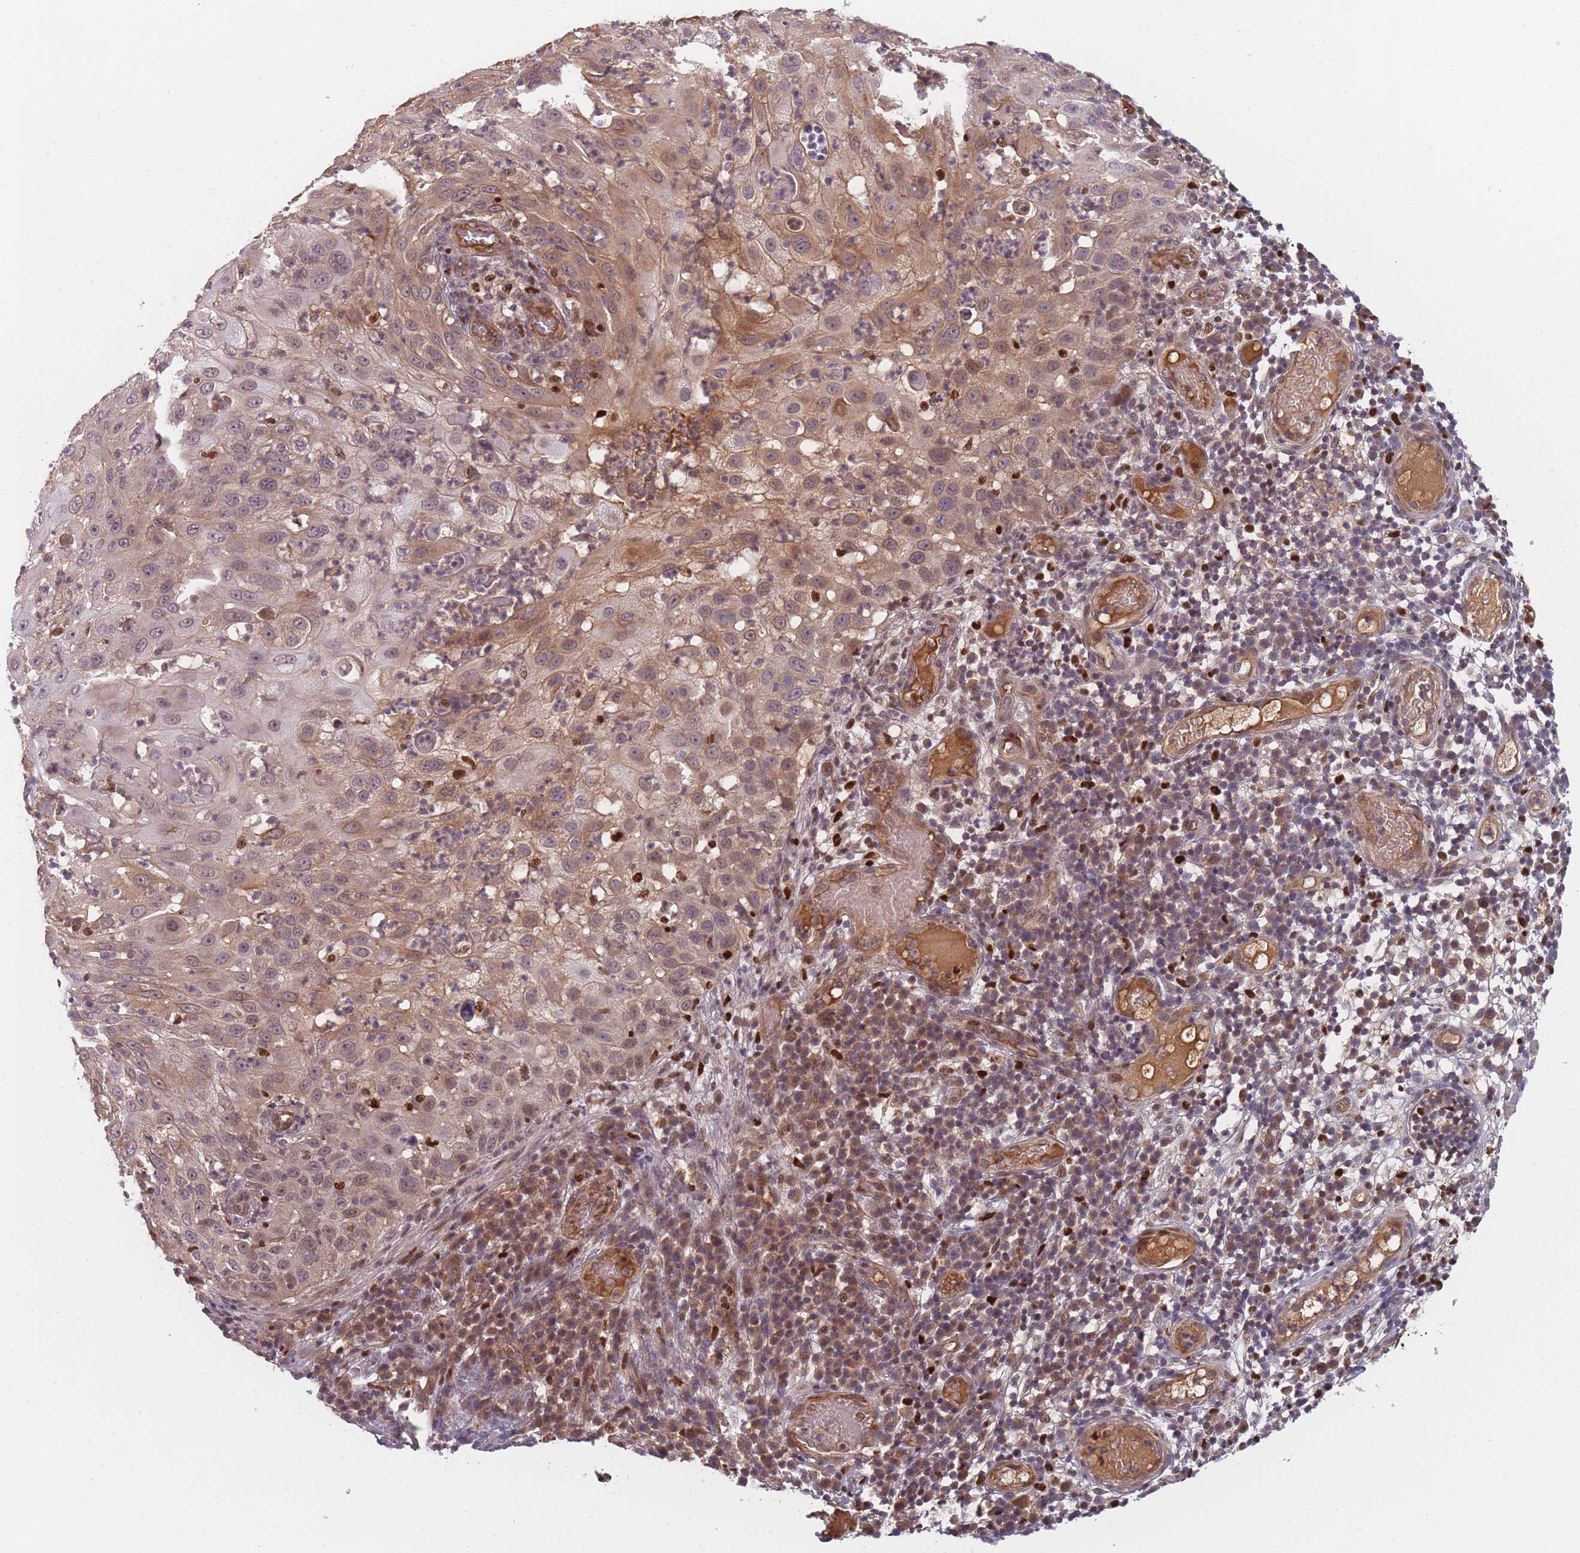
{"staining": {"intensity": "moderate", "quantity": "25%-75%", "location": "cytoplasmic/membranous"}, "tissue": "skin cancer", "cell_type": "Tumor cells", "image_type": "cancer", "snomed": [{"axis": "morphology", "description": "Squamous cell carcinoma, NOS"}, {"axis": "topography", "description": "Skin"}], "caption": "A micrograph showing moderate cytoplasmic/membranous expression in about 25%-75% of tumor cells in skin cancer (squamous cell carcinoma), as visualized by brown immunohistochemical staining.", "gene": "FAM153A", "patient": {"sex": "female", "age": 44}}